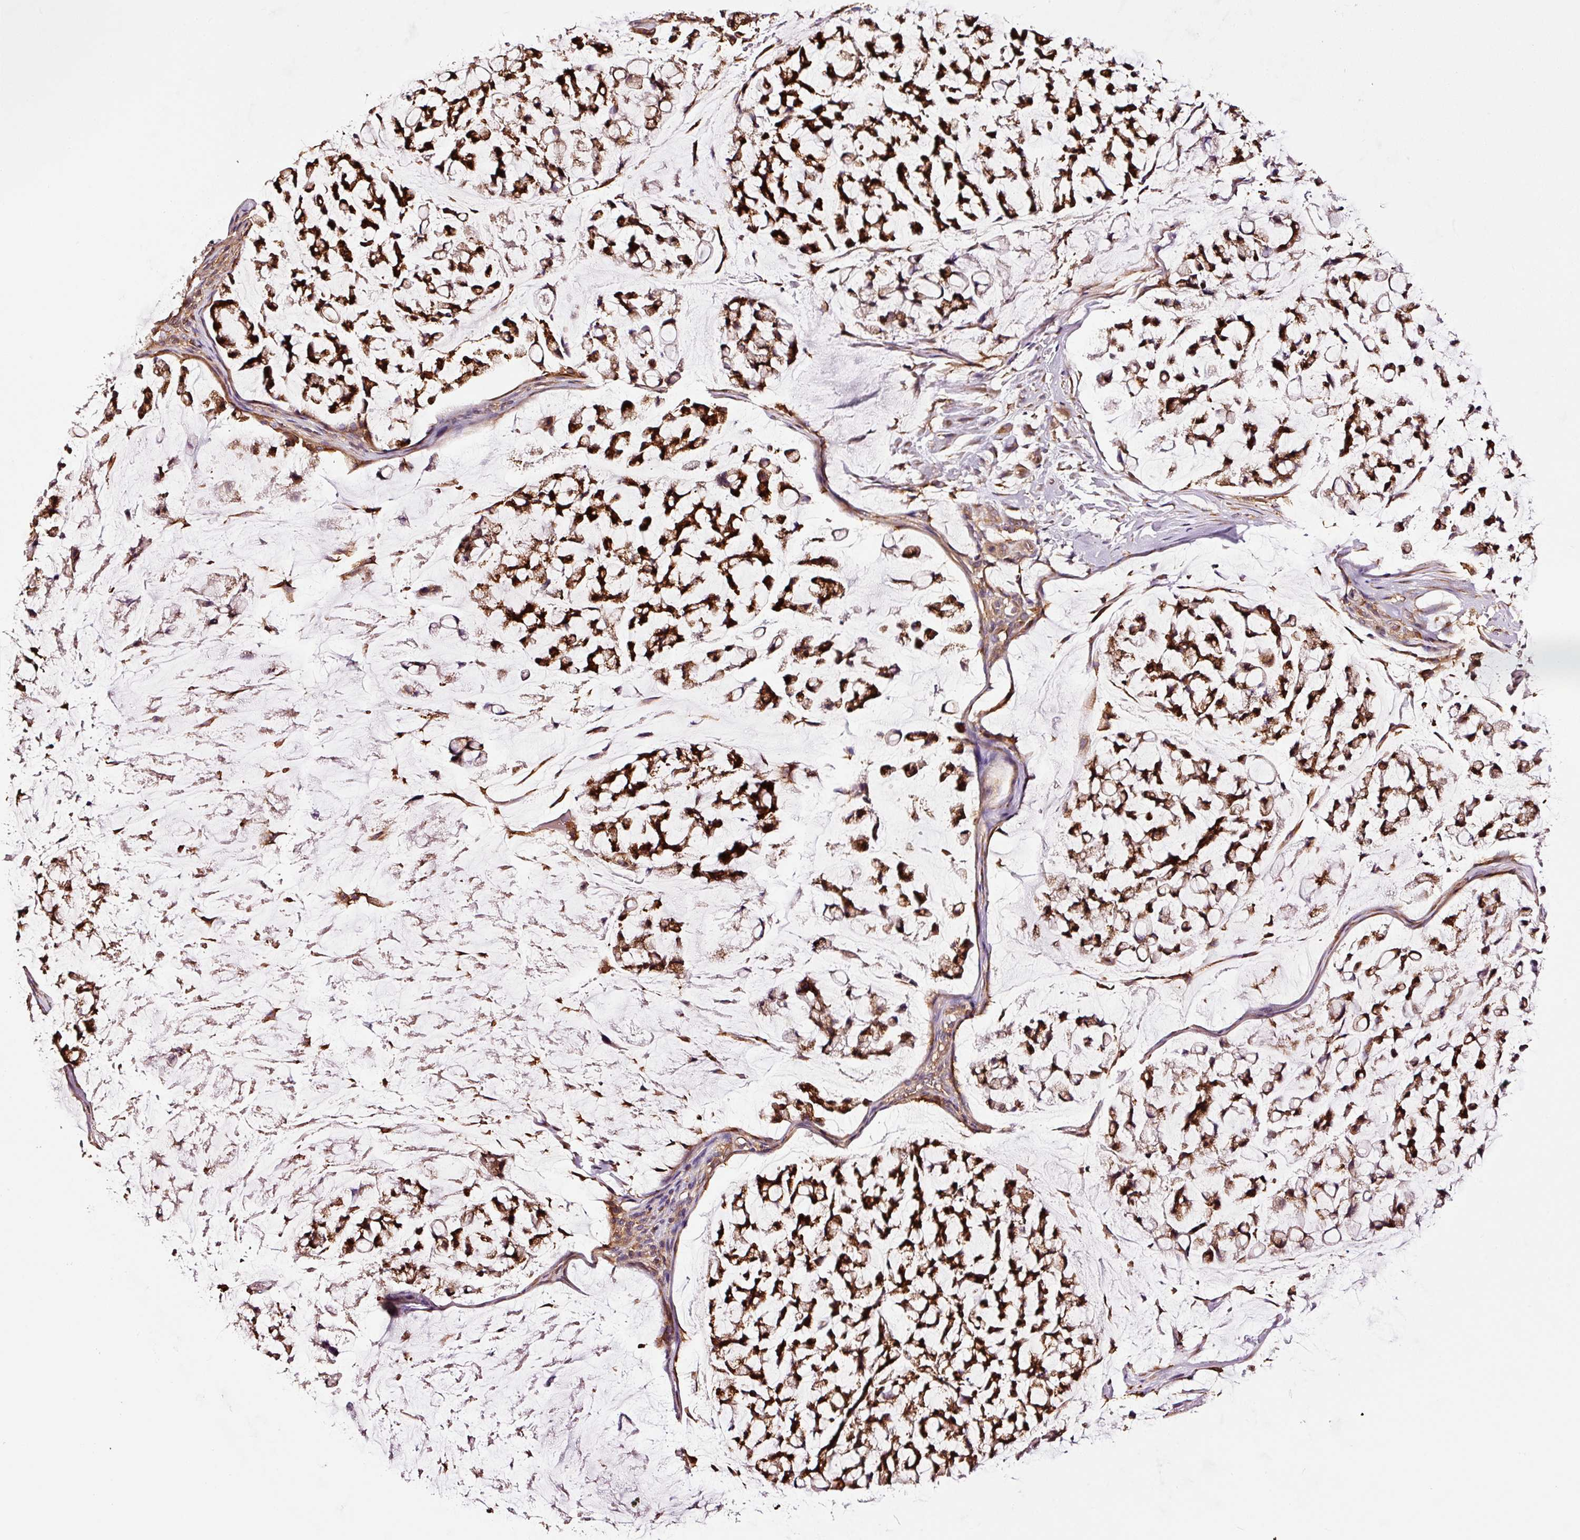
{"staining": {"intensity": "strong", "quantity": ">75%", "location": "cytoplasmic/membranous"}, "tissue": "stomach cancer", "cell_type": "Tumor cells", "image_type": "cancer", "snomed": [{"axis": "morphology", "description": "Adenocarcinoma, NOS"}, {"axis": "topography", "description": "Stomach, lower"}], "caption": "Immunohistochemical staining of human stomach adenocarcinoma displays strong cytoplasmic/membranous protein staining in approximately >75% of tumor cells. The staining was performed using DAB, with brown indicating positive protein expression. Nuclei are stained blue with hematoxylin.", "gene": "METAP1", "patient": {"sex": "male", "age": 67}}